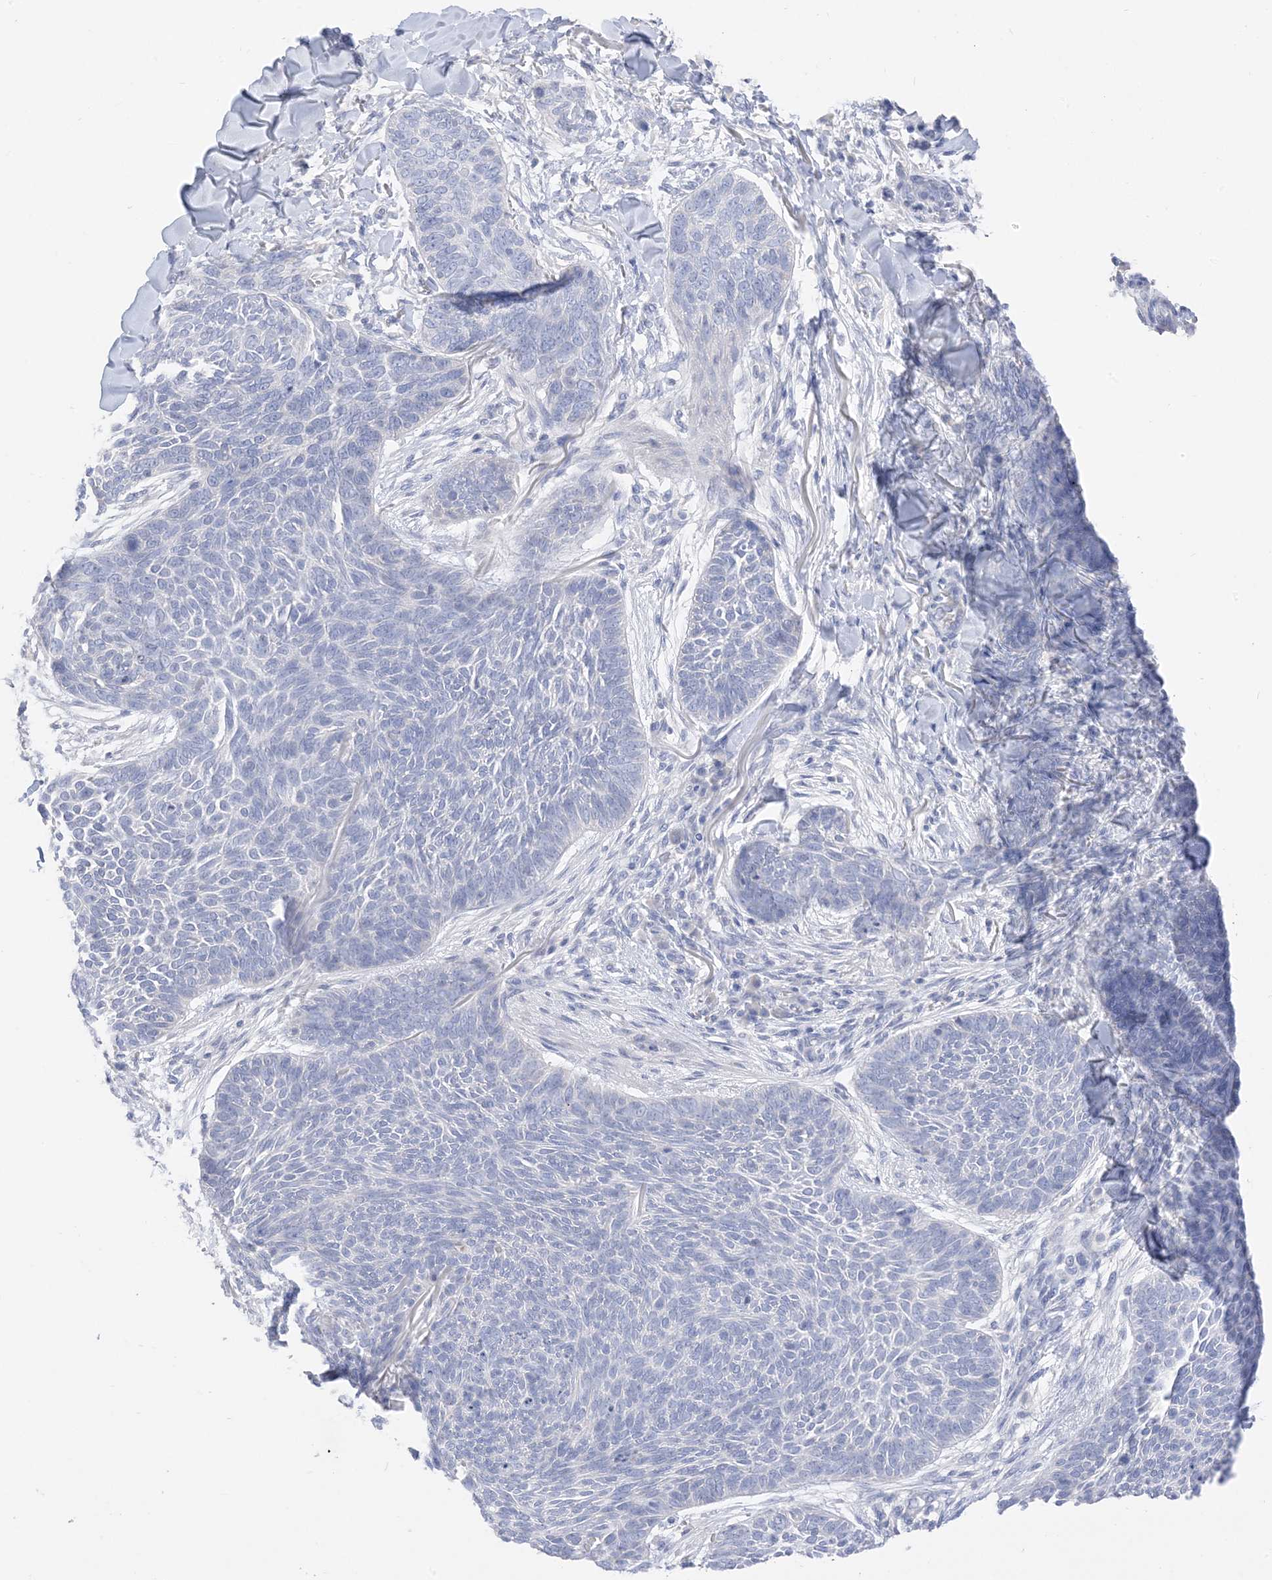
{"staining": {"intensity": "negative", "quantity": "none", "location": "none"}, "tissue": "skin cancer", "cell_type": "Tumor cells", "image_type": "cancer", "snomed": [{"axis": "morphology", "description": "Basal cell carcinoma"}, {"axis": "topography", "description": "Skin"}], "caption": "The micrograph displays no significant expression in tumor cells of skin cancer.", "gene": "MUC17", "patient": {"sex": "male", "age": 85}}